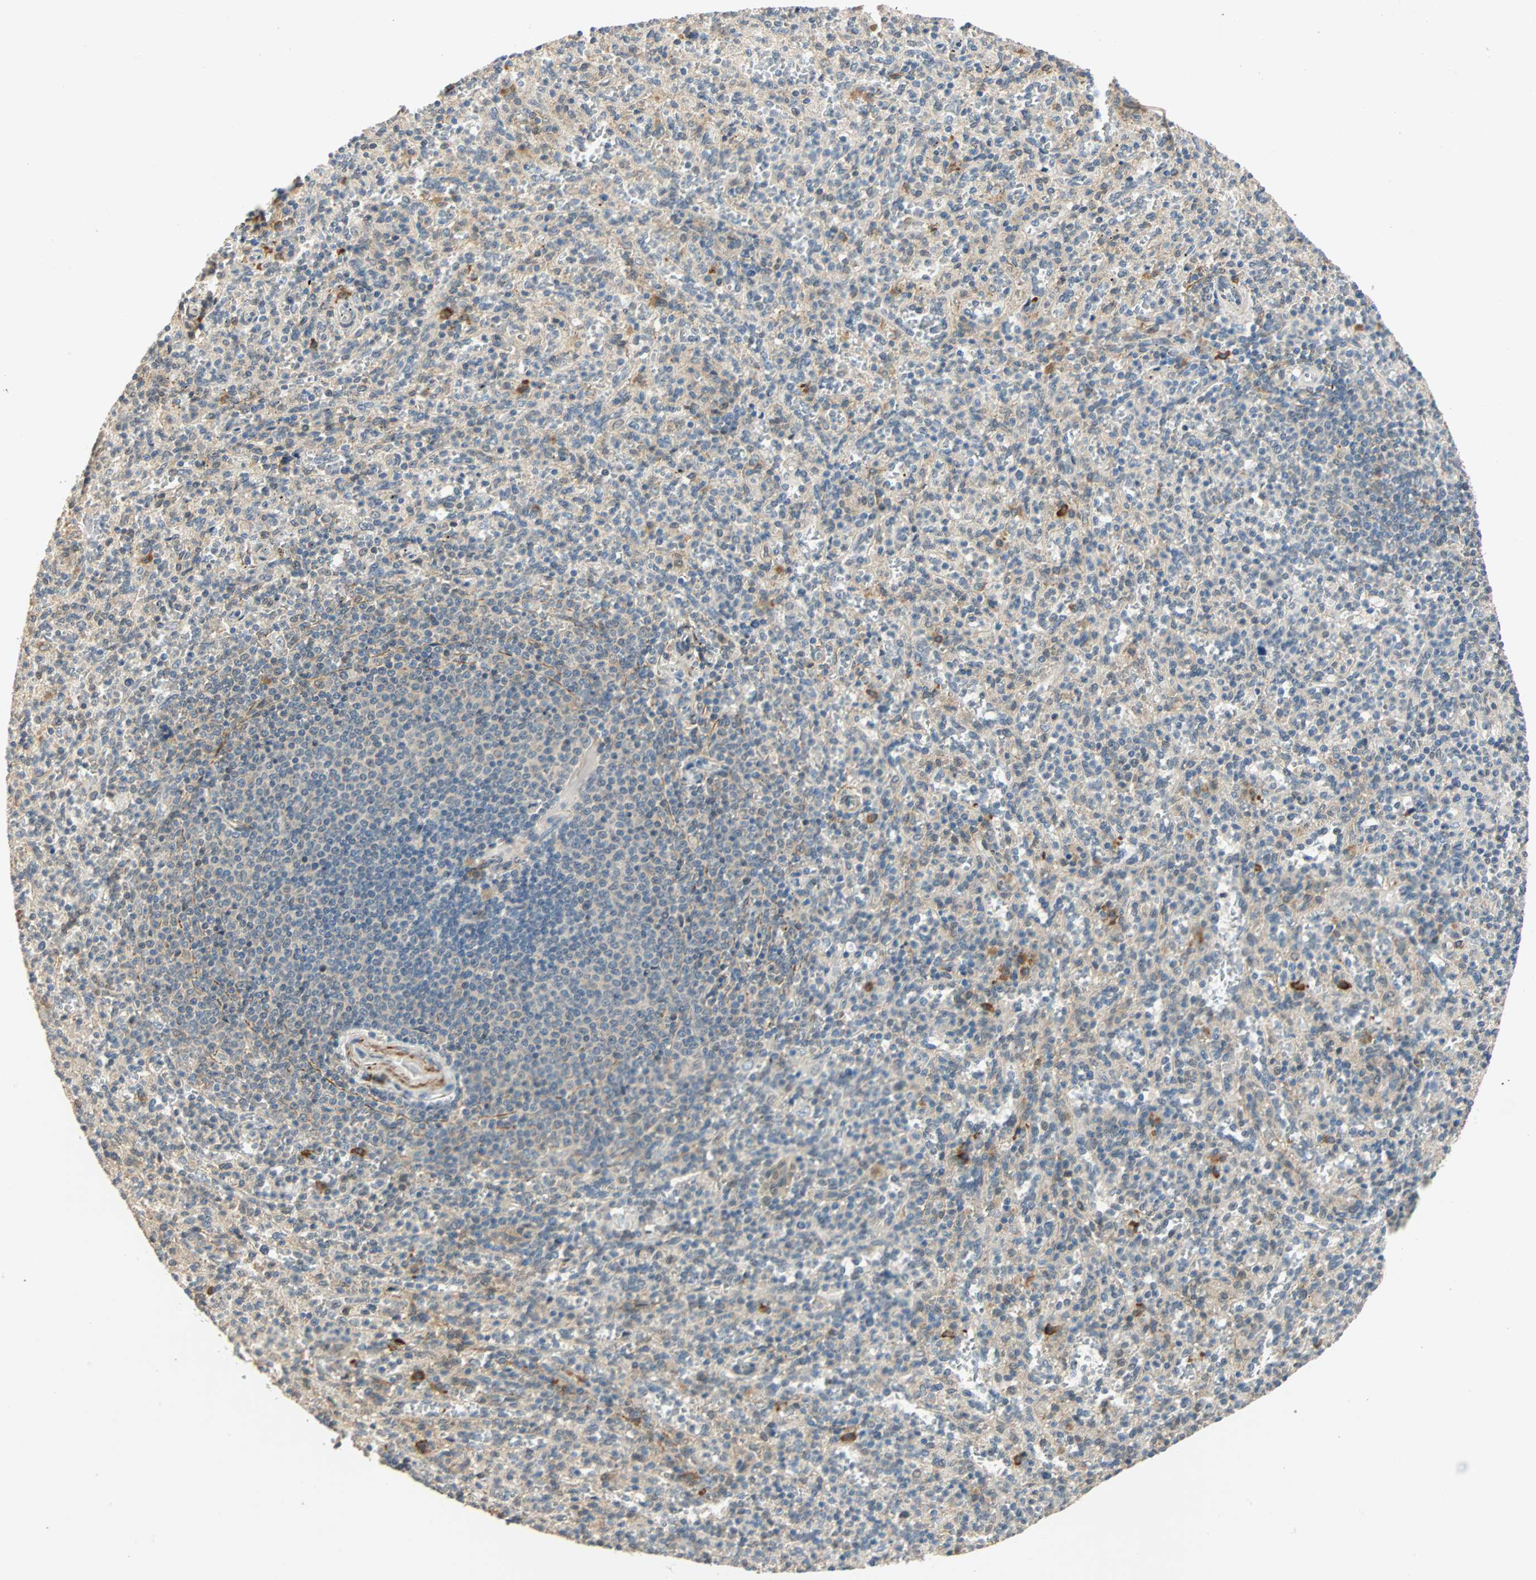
{"staining": {"intensity": "weak", "quantity": "<25%", "location": "cytoplasmic/membranous"}, "tissue": "spleen", "cell_type": "Cells in red pulp", "image_type": "normal", "snomed": [{"axis": "morphology", "description": "Normal tissue, NOS"}, {"axis": "topography", "description": "Spleen"}], "caption": "A histopathology image of human spleen is negative for staining in cells in red pulp. (DAB (3,3'-diaminobenzidine) immunohistochemistry (IHC) visualized using brightfield microscopy, high magnification).", "gene": "QSER1", "patient": {"sex": "male", "age": 36}}